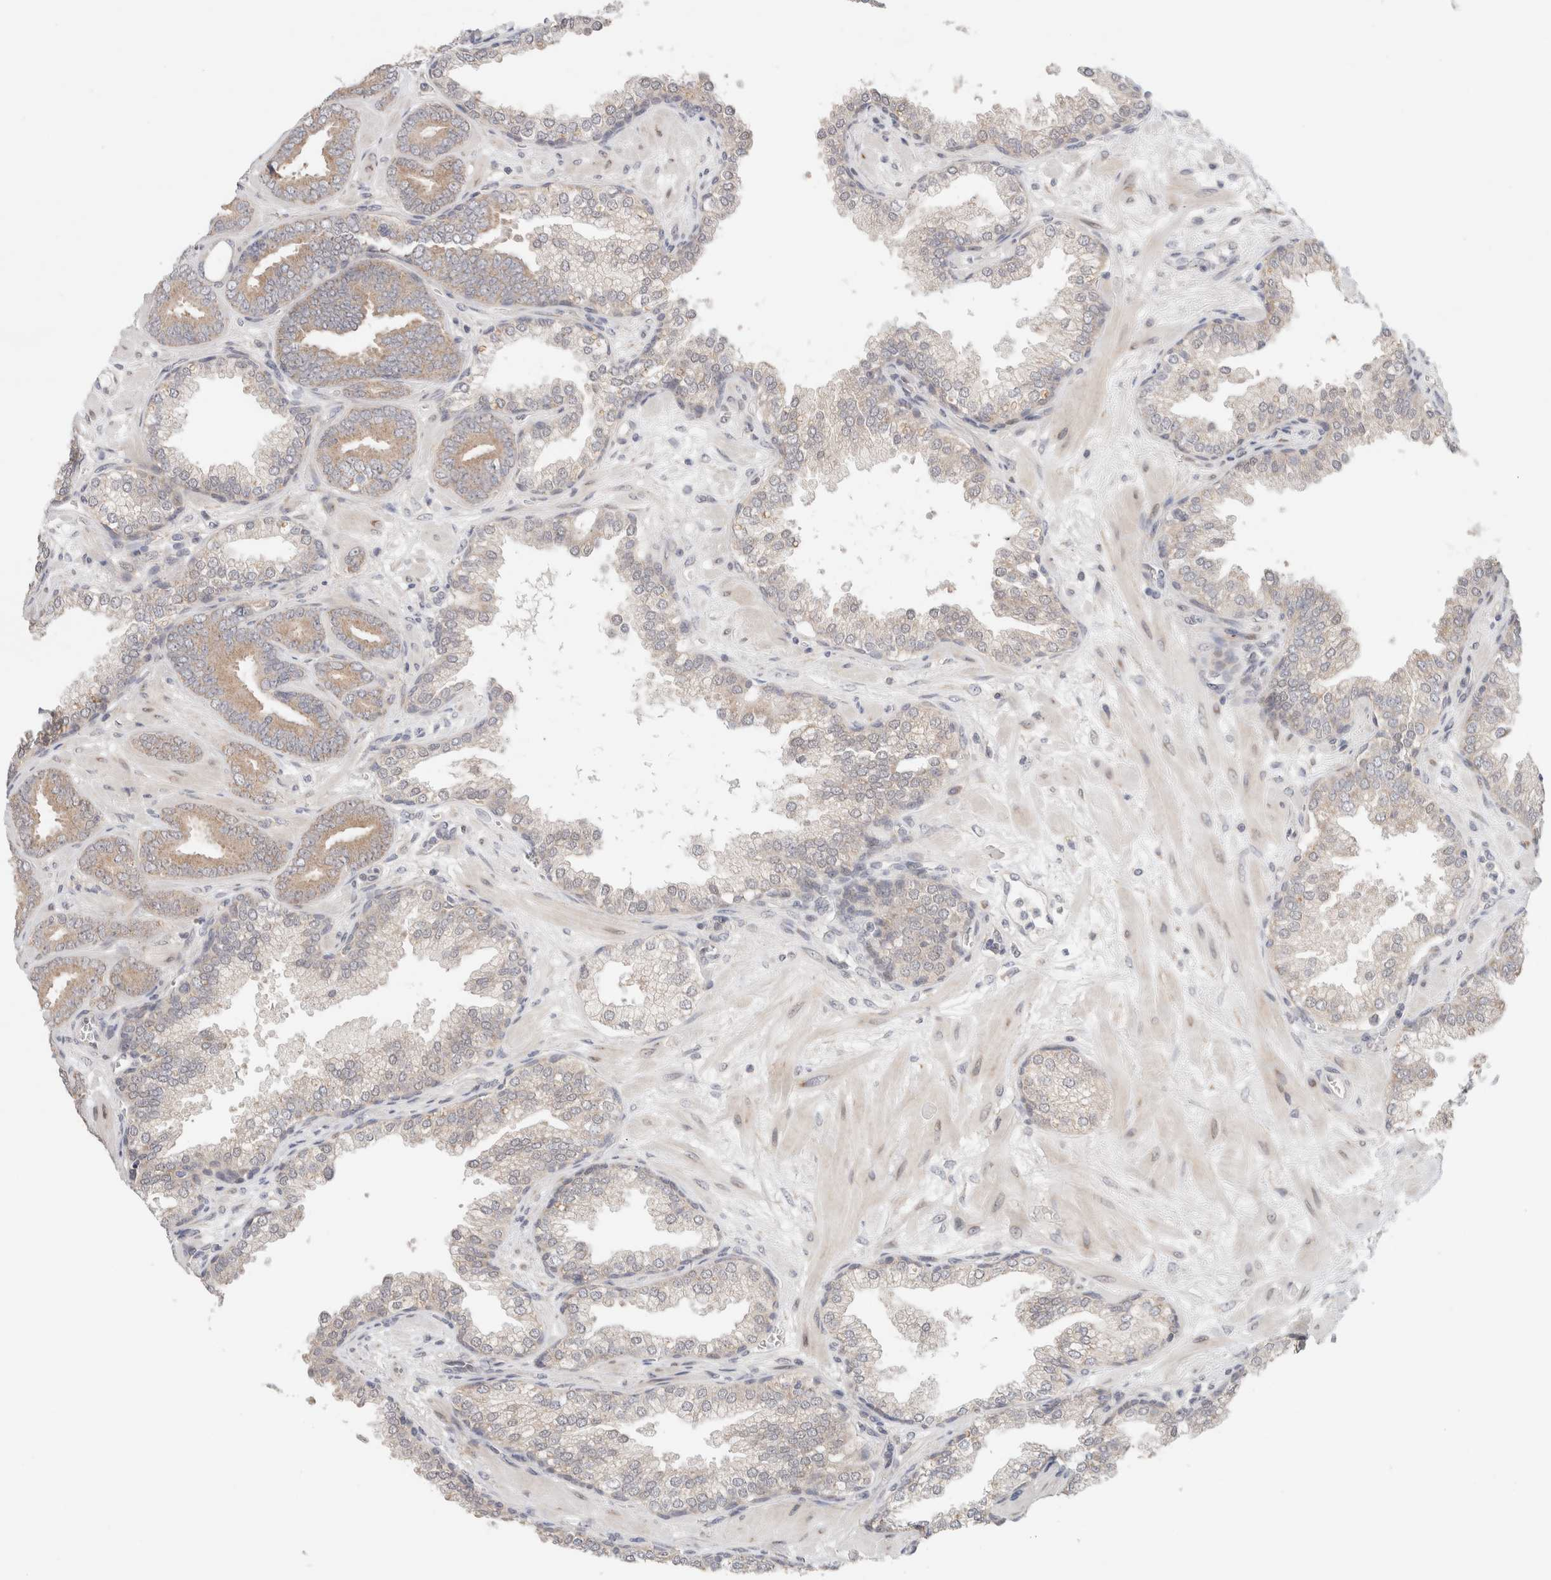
{"staining": {"intensity": "weak", "quantity": ">75%", "location": "cytoplasmic/membranous"}, "tissue": "prostate cancer", "cell_type": "Tumor cells", "image_type": "cancer", "snomed": [{"axis": "morphology", "description": "Adenocarcinoma, Low grade"}, {"axis": "topography", "description": "Prostate"}], "caption": "About >75% of tumor cells in human prostate cancer (low-grade adenocarcinoma) display weak cytoplasmic/membranous protein staining as visualized by brown immunohistochemical staining.", "gene": "ERI3", "patient": {"sex": "male", "age": 62}}